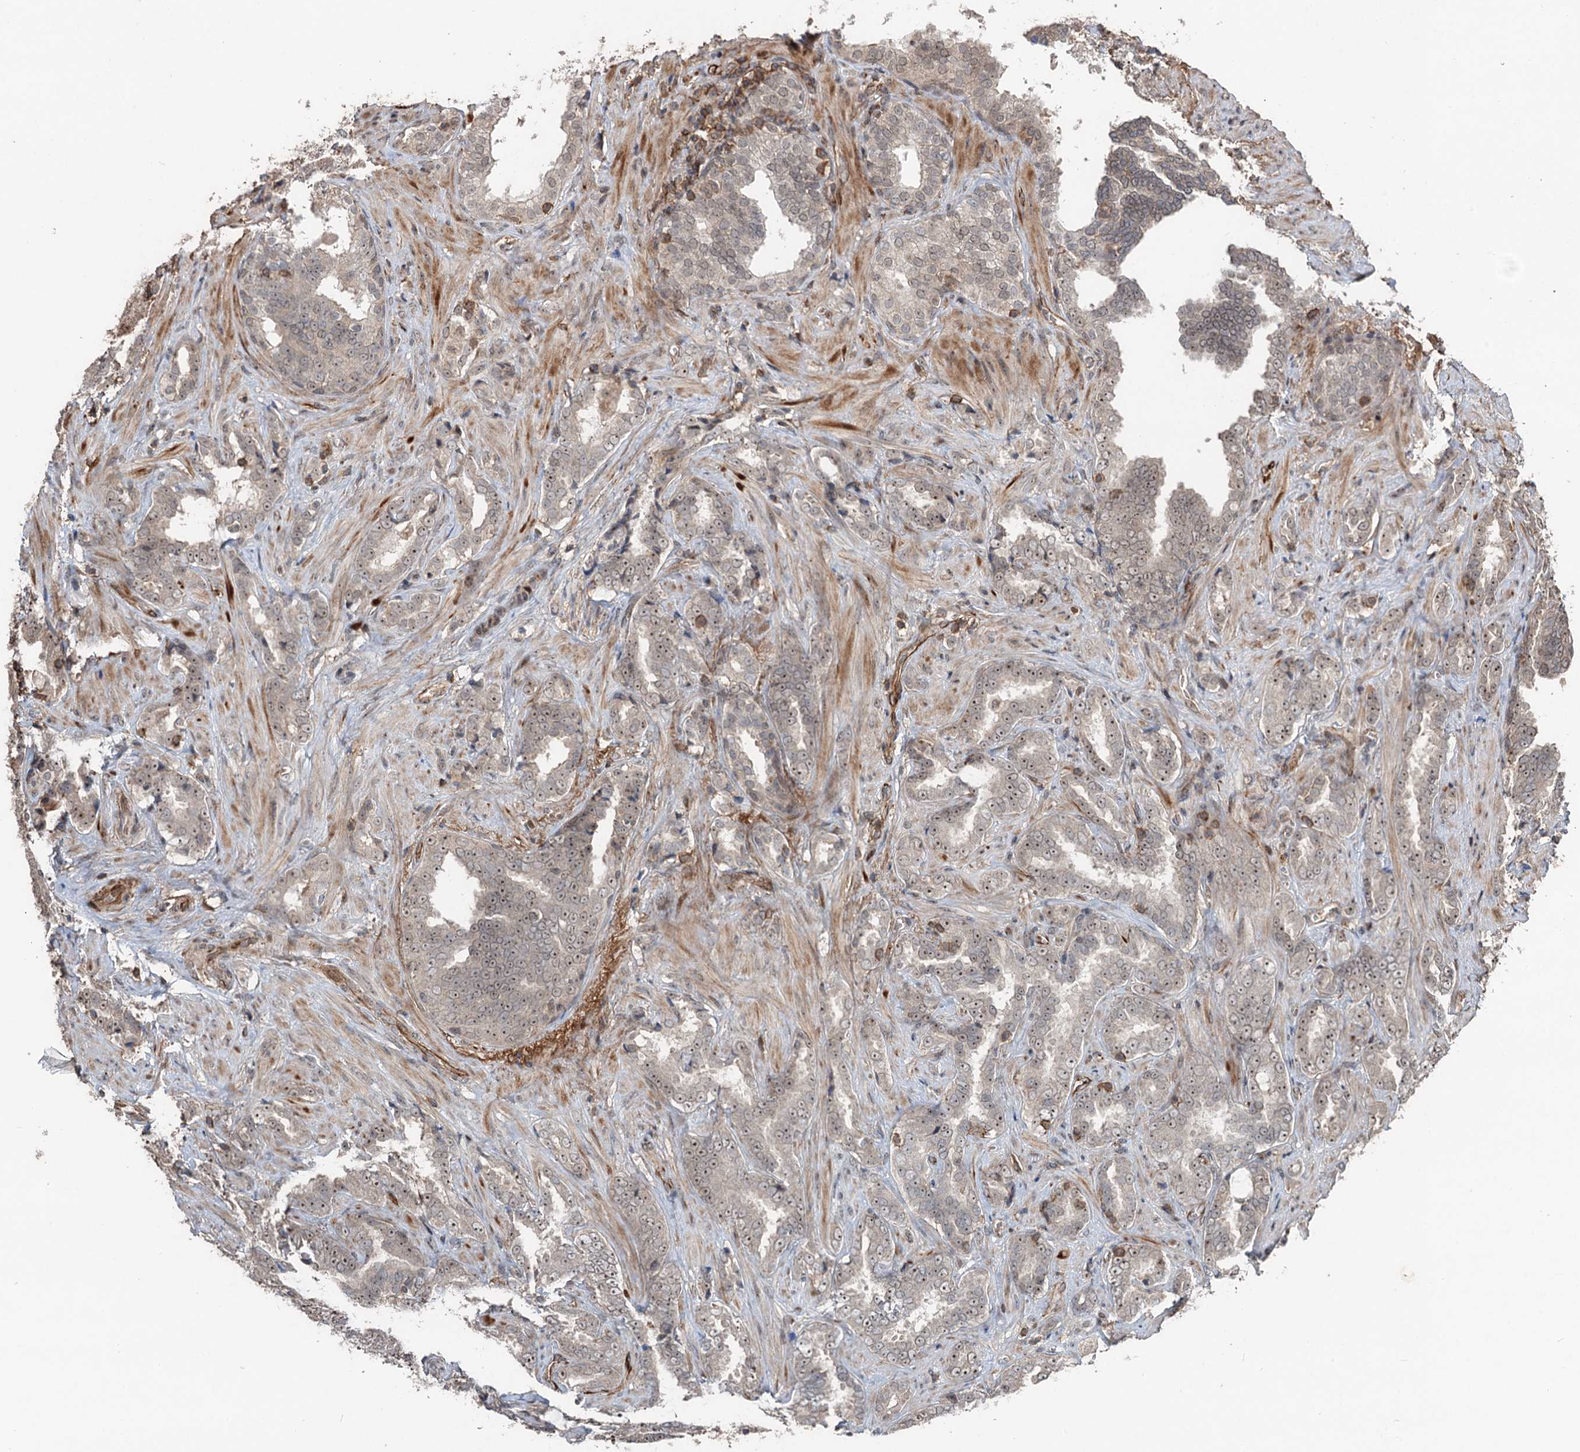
{"staining": {"intensity": "weak", "quantity": ">75%", "location": "nuclear"}, "tissue": "prostate cancer", "cell_type": "Tumor cells", "image_type": "cancer", "snomed": [{"axis": "morphology", "description": "Adenocarcinoma, High grade"}, {"axis": "topography", "description": "Prostate and seminal vesicle, NOS"}], "caption": "Protein staining of prostate adenocarcinoma (high-grade) tissue exhibits weak nuclear positivity in about >75% of tumor cells.", "gene": "TMA16", "patient": {"sex": "male", "age": 67}}